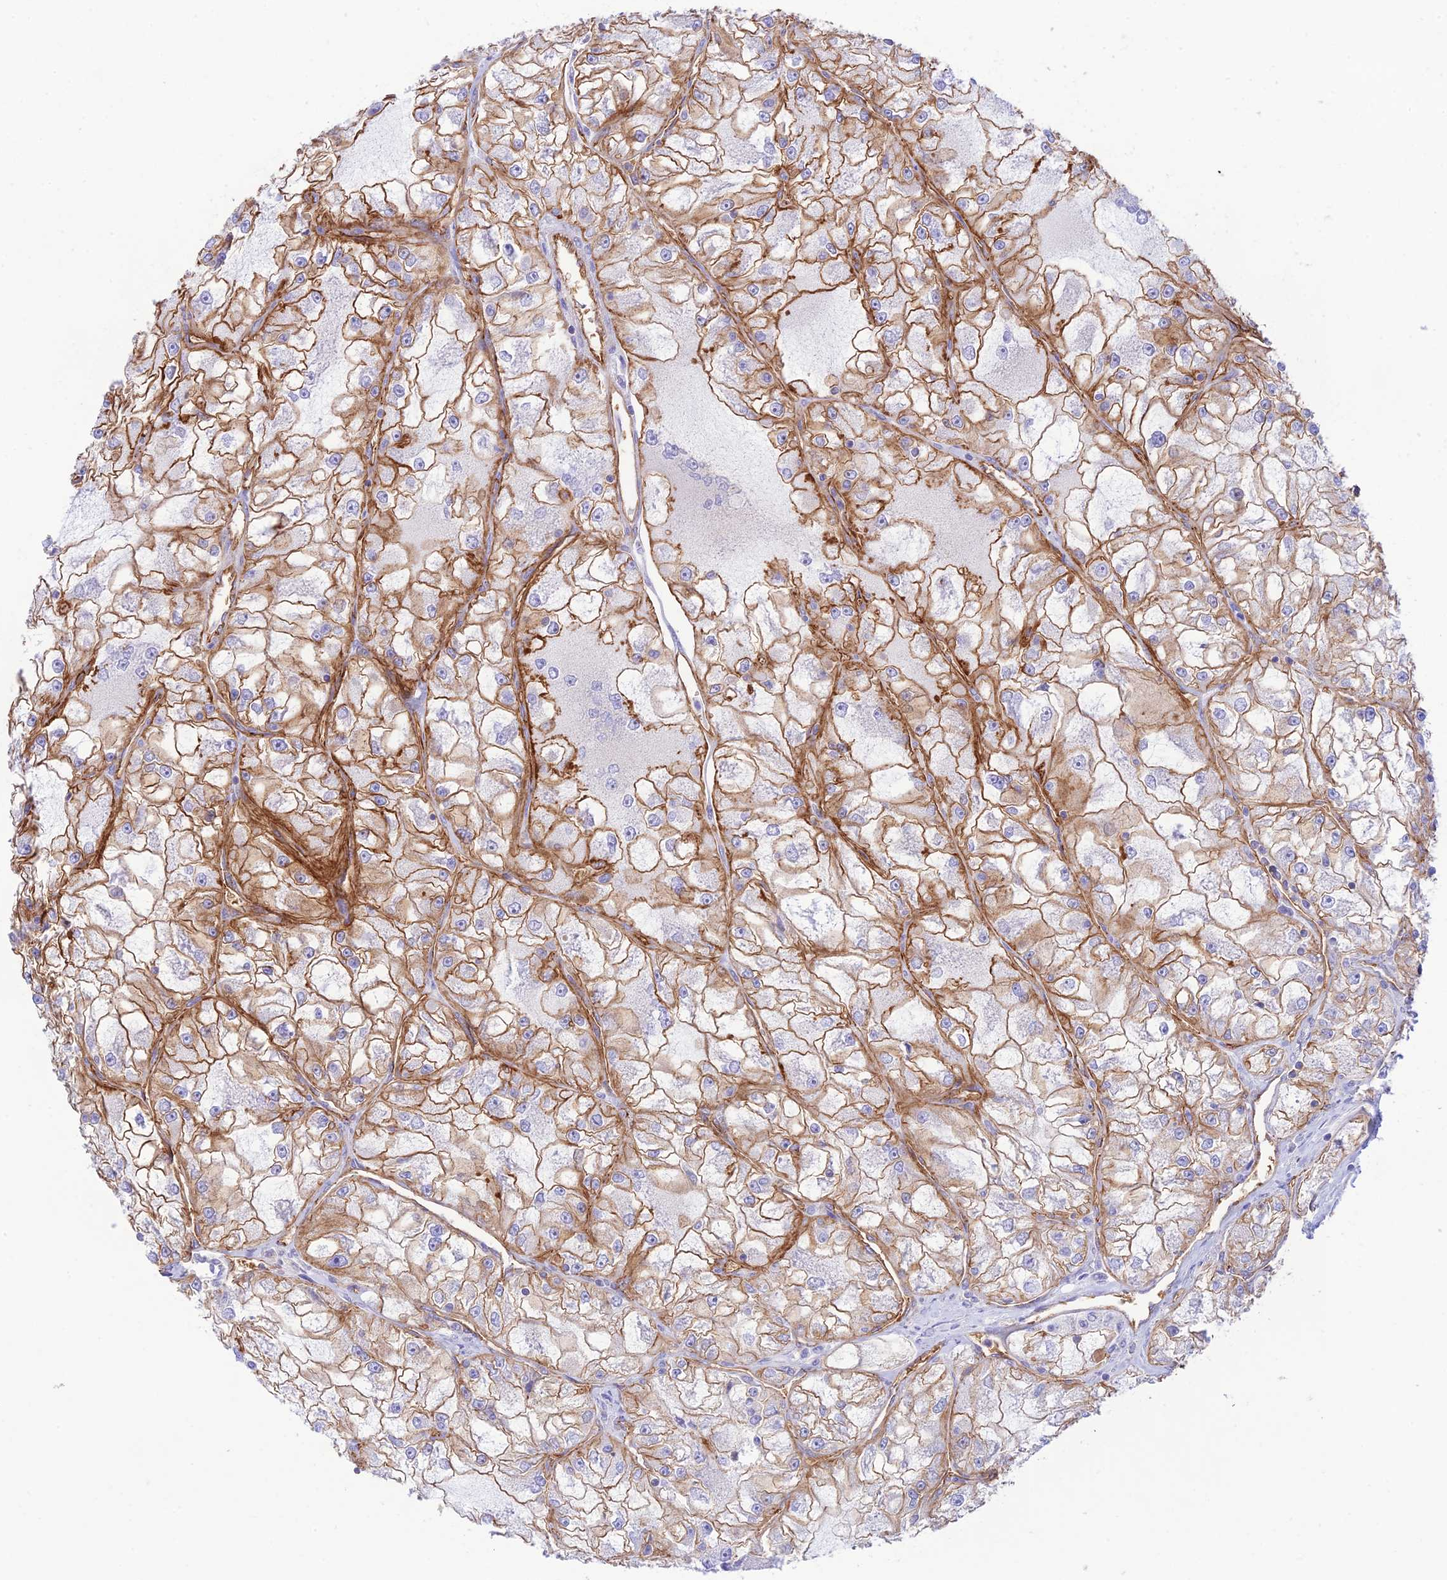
{"staining": {"intensity": "moderate", "quantity": "25%-75%", "location": "cytoplasmic/membranous"}, "tissue": "renal cancer", "cell_type": "Tumor cells", "image_type": "cancer", "snomed": [{"axis": "morphology", "description": "Adenocarcinoma, NOS"}, {"axis": "topography", "description": "Kidney"}], "caption": "A micrograph showing moderate cytoplasmic/membranous staining in about 25%-75% of tumor cells in adenocarcinoma (renal), as visualized by brown immunohistochemical staining.", "gene": "YPEL5", "patient": {"sex": "female", "age": 72}}